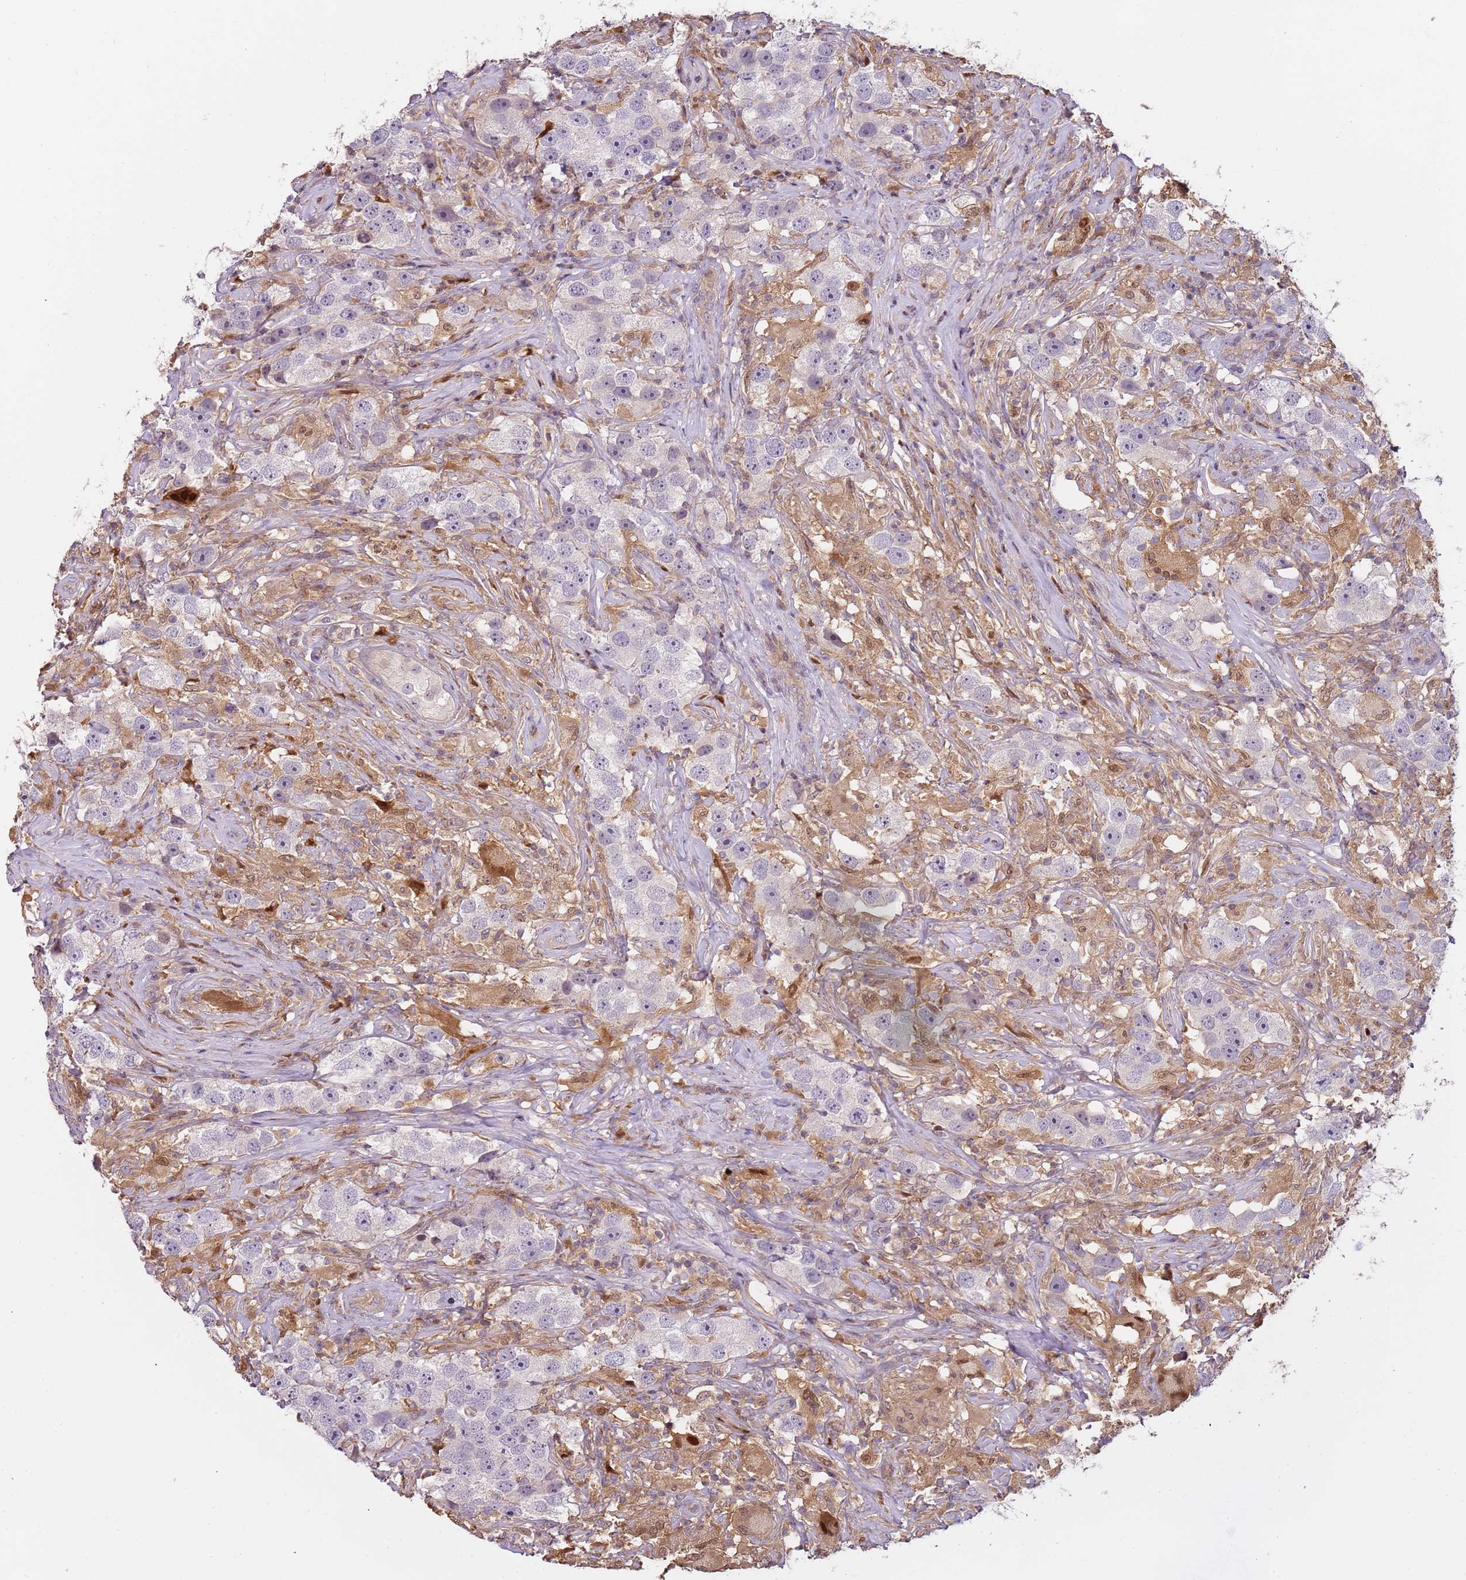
{"staining": {"intensity": "negative", "quantity": "none", "location": "none"}, "tissue": "testis cancer", "cell_type": "Tumor cells", "image_type": "cancer", "snomed": [{"axis": "morphology", "description": "Seminoma, NOS"}, {"axis": "topography", "description": "Testis"}], "caption": "A high-resolution image shows IHC staining of testis cancer, which demonstrates no significant staining in tumor cells.", "gene": "GSTO2", "patient": {"sex": "male", "age": 49}}